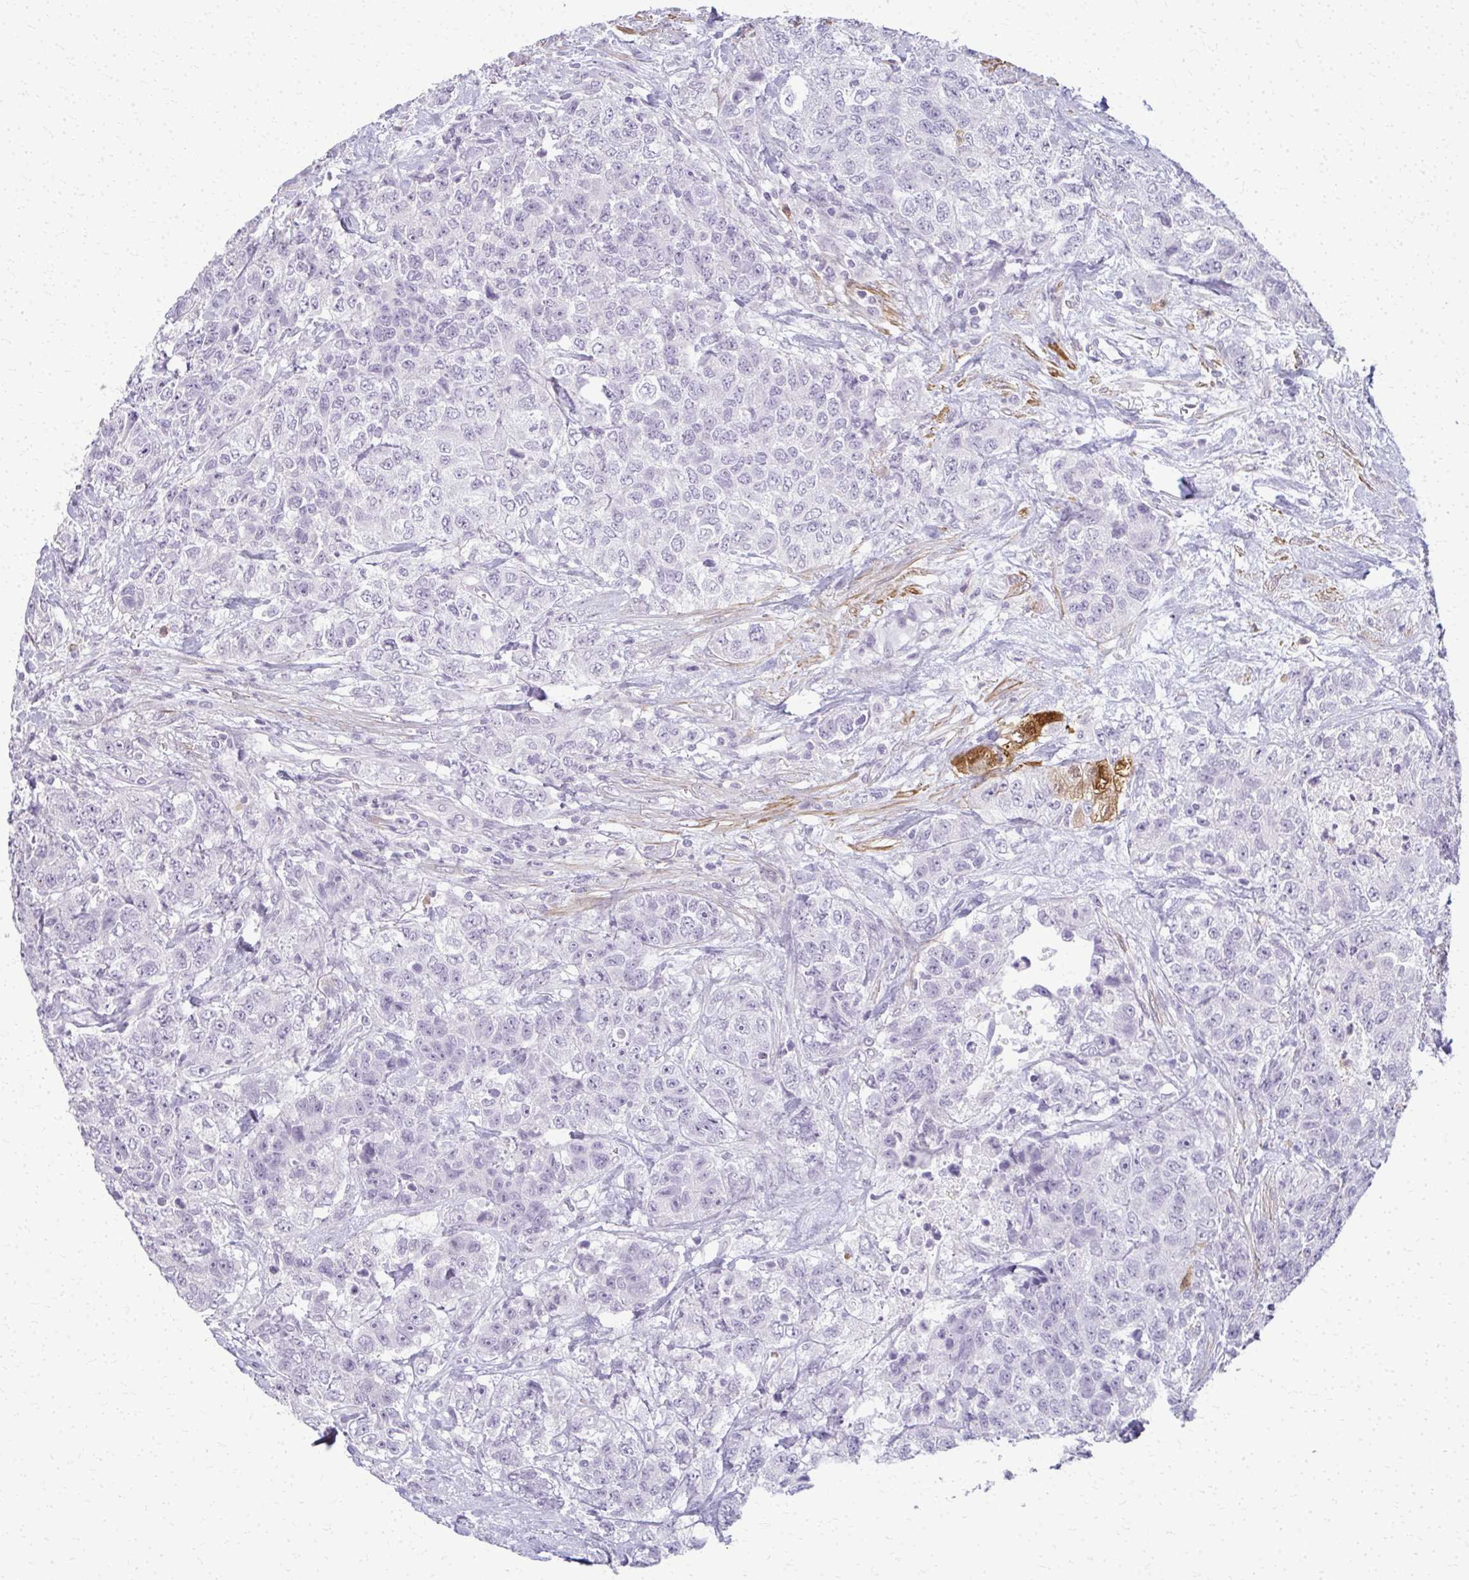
{"staining": {"intensity": "negative", "quantity": "none", "location": "none"}, "tissue": "urothelial cancer", "cell_type": "Tumor cells", "image_type": "cancer", "snomed": [{"axis": "morphology", "description": "Urothelial carcinoma, High grade"}, {"axis": "topography", "description": "Urinary bladder"}], "caption": "High power microscopy photomicrograph of an immunohistochemistry (IHC) histopathology image of urothelial cancer, revealing no significant positivity in tumor cells.", "gene": "CA3", "patient": {"sex": "female", "age": 78}}